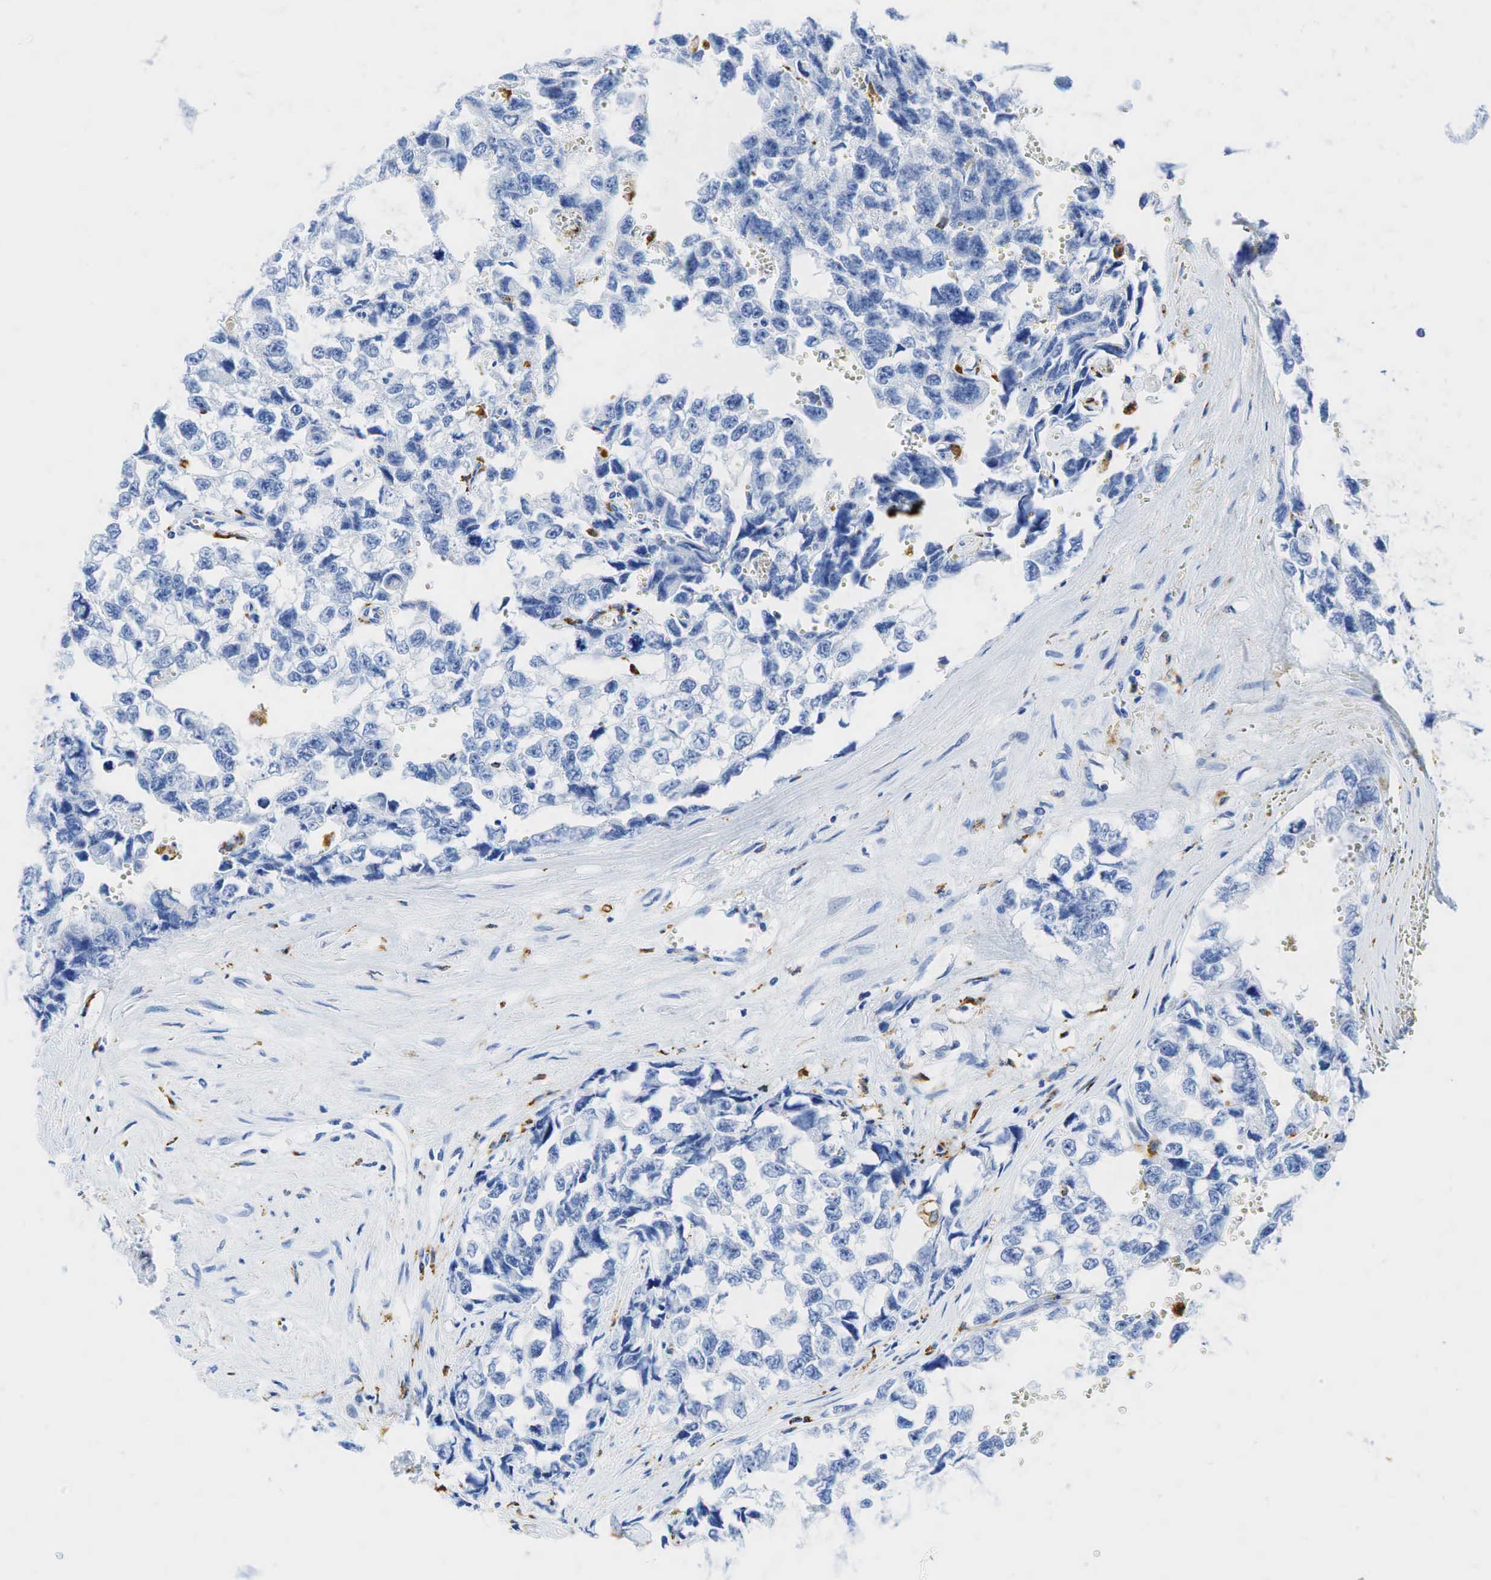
{"staining": {"intensity": "negative", "quantity": "none", "location": "none"}, "tissue": "testis cancer", "cell_type": "Tumor cells", "image_type": "cancer", "snomed": [{"axis": "morphology", "description": "Carcinoma, Embryonal, NOS"}, {"axis": "topography", "description": "Testis"}], "caption": "This is an IHC histopathology image of testis cancer (embryonal carcinoma). There is no staining in tumor cells.", "gene": "CD68", "patient": {"sex": "male", "age": 31}}